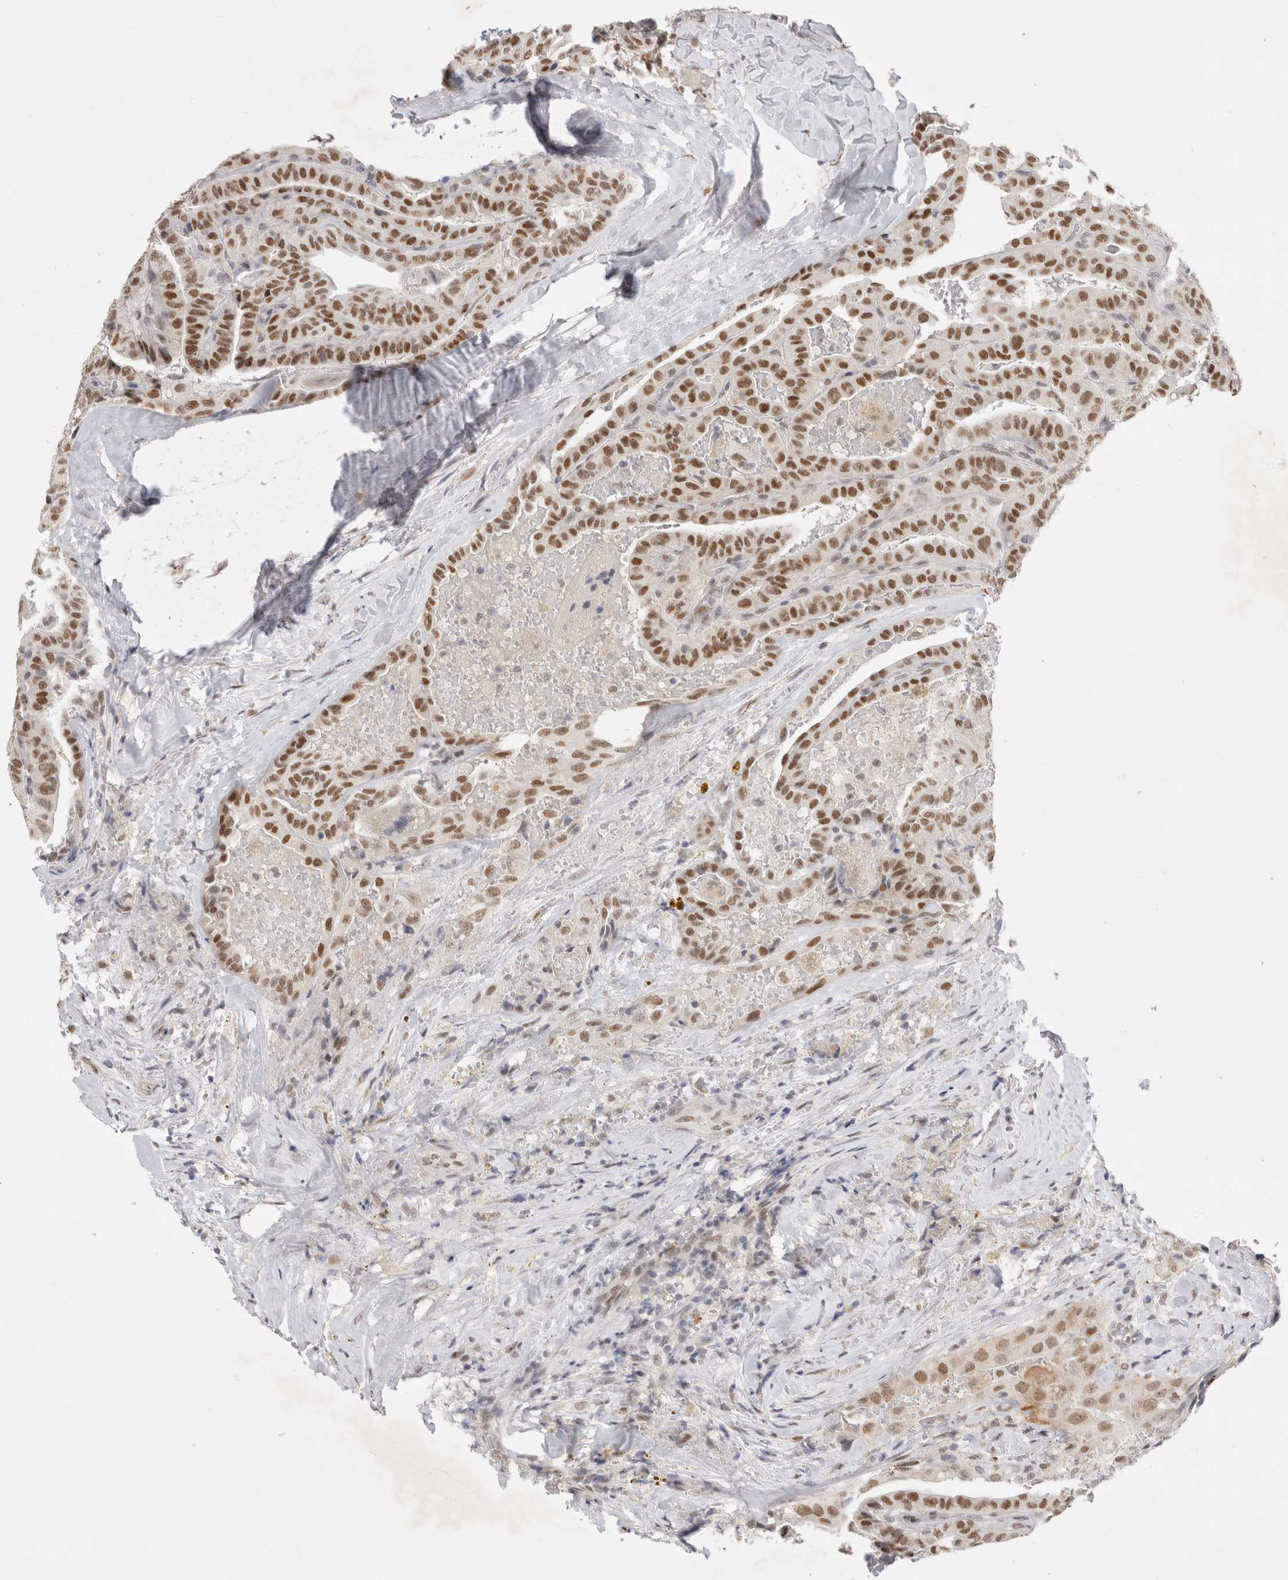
{"staining": {"intensity": "strong", "quantity": ">75%", "location": "nuclear"}, "tissue": "thyroid cancer", "cell_type": "Tumor cells", "image_type": "cancer", "snomed": [{"axis": "morphology", "description": "Papillary adenocarcinoma, NOS"}, {"axis": "topography", "description": "Thyroid gland"}], "caption": "A high amount of strong nuclear expression is seen in approximately >75% of tumor cells in thyroid cancer tissue.", "gene": "RECQL4", "patient": {"sex": "male", "age": 77}}